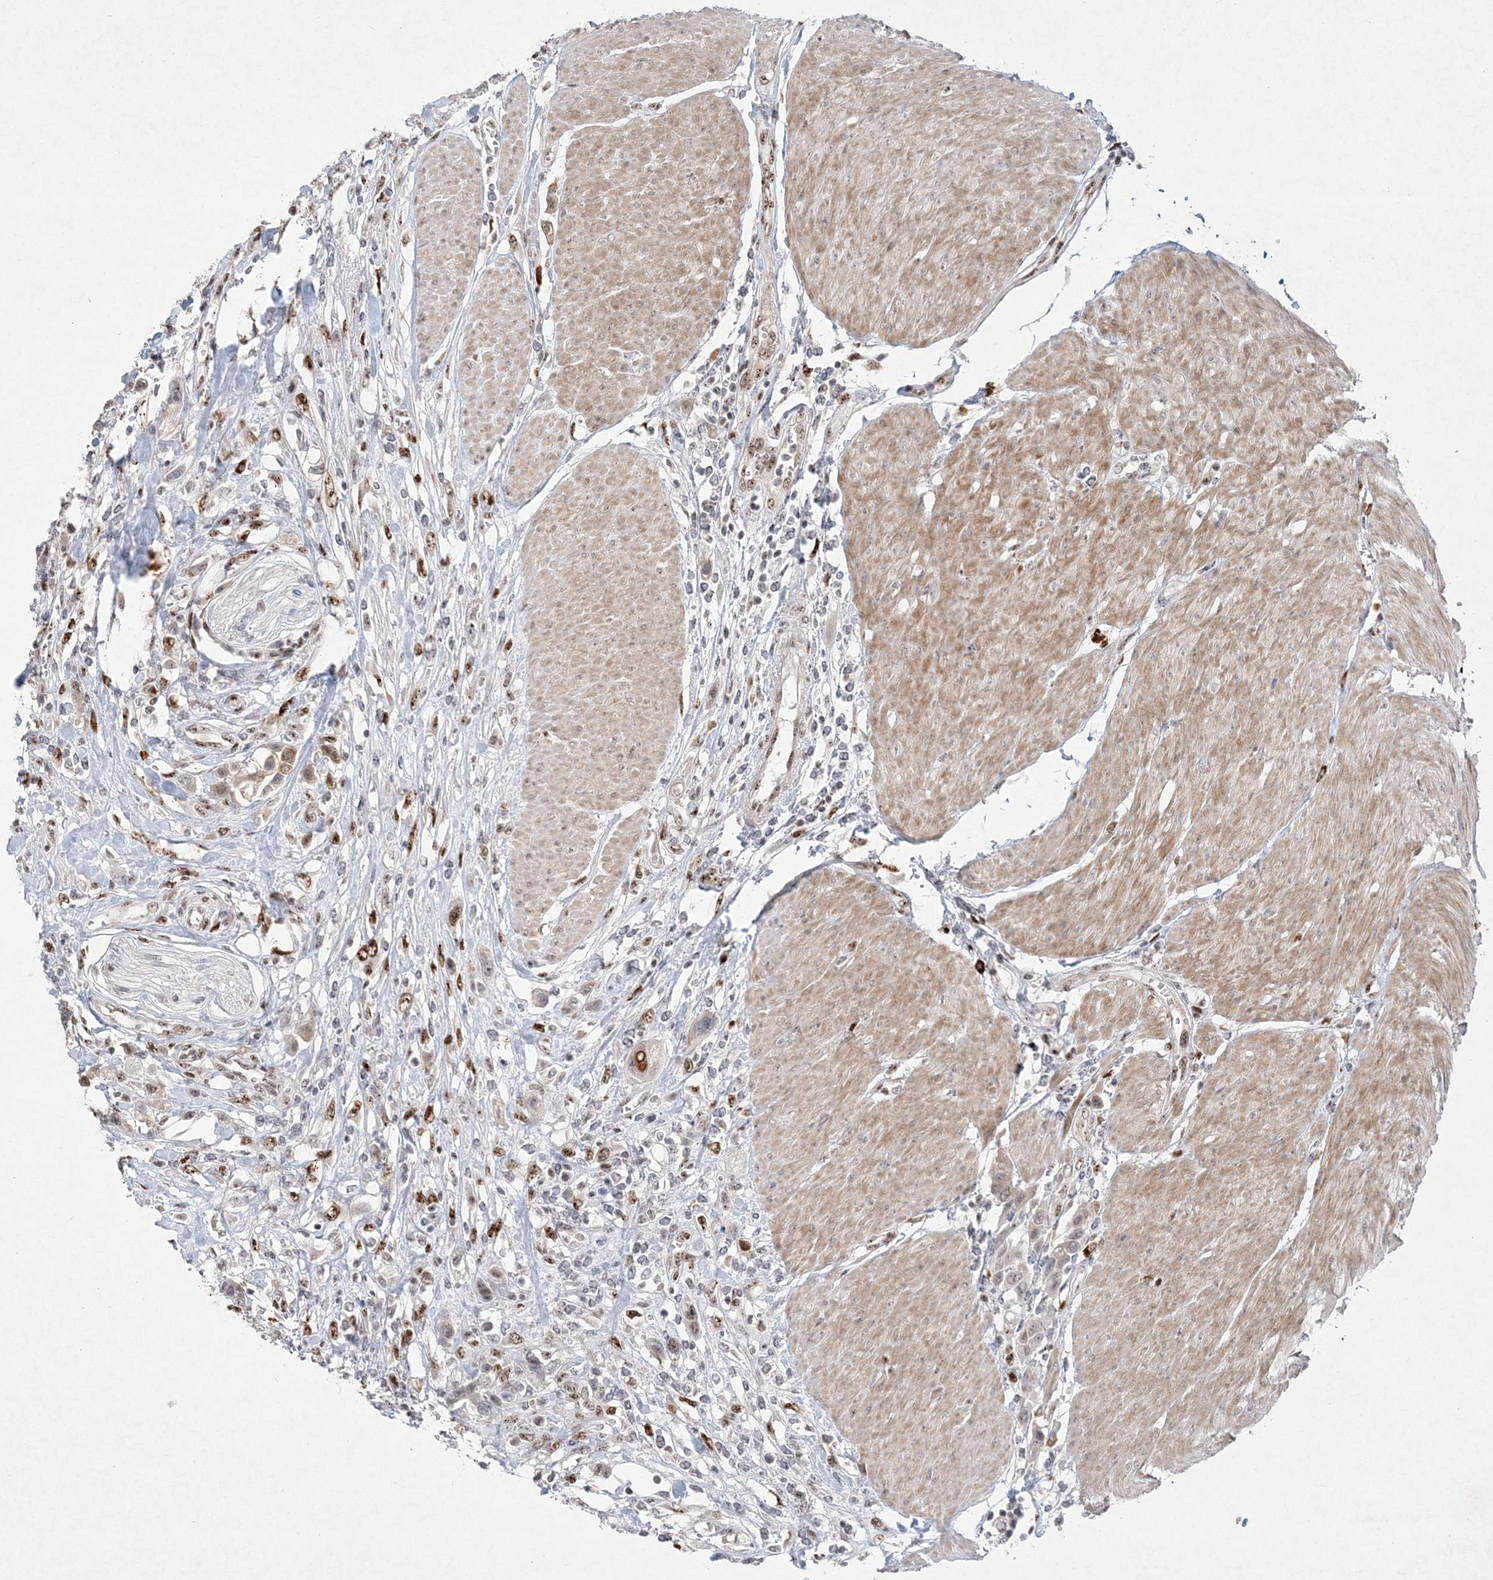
{"staining": {"intensity": "weak", "quantity": "<25%", "location": "cytoplasmic/membranous,nuclear"}, "tissue": "urothelial cancer", "cell_type": "Tumor cells", "image_type": "cancer", "snomed": [{"axis": "morphology", "description": "Urothelial carcinoma, High grade"}, {"axis": "topography", "description": "Urinary bladder"}], "caption": "A photomicrograph of human urothelial carcinoma (high-grade) is negative for staining in tumor cells.", "gene": "GIN1", "patient": {"sex": "male", "age": 50}}